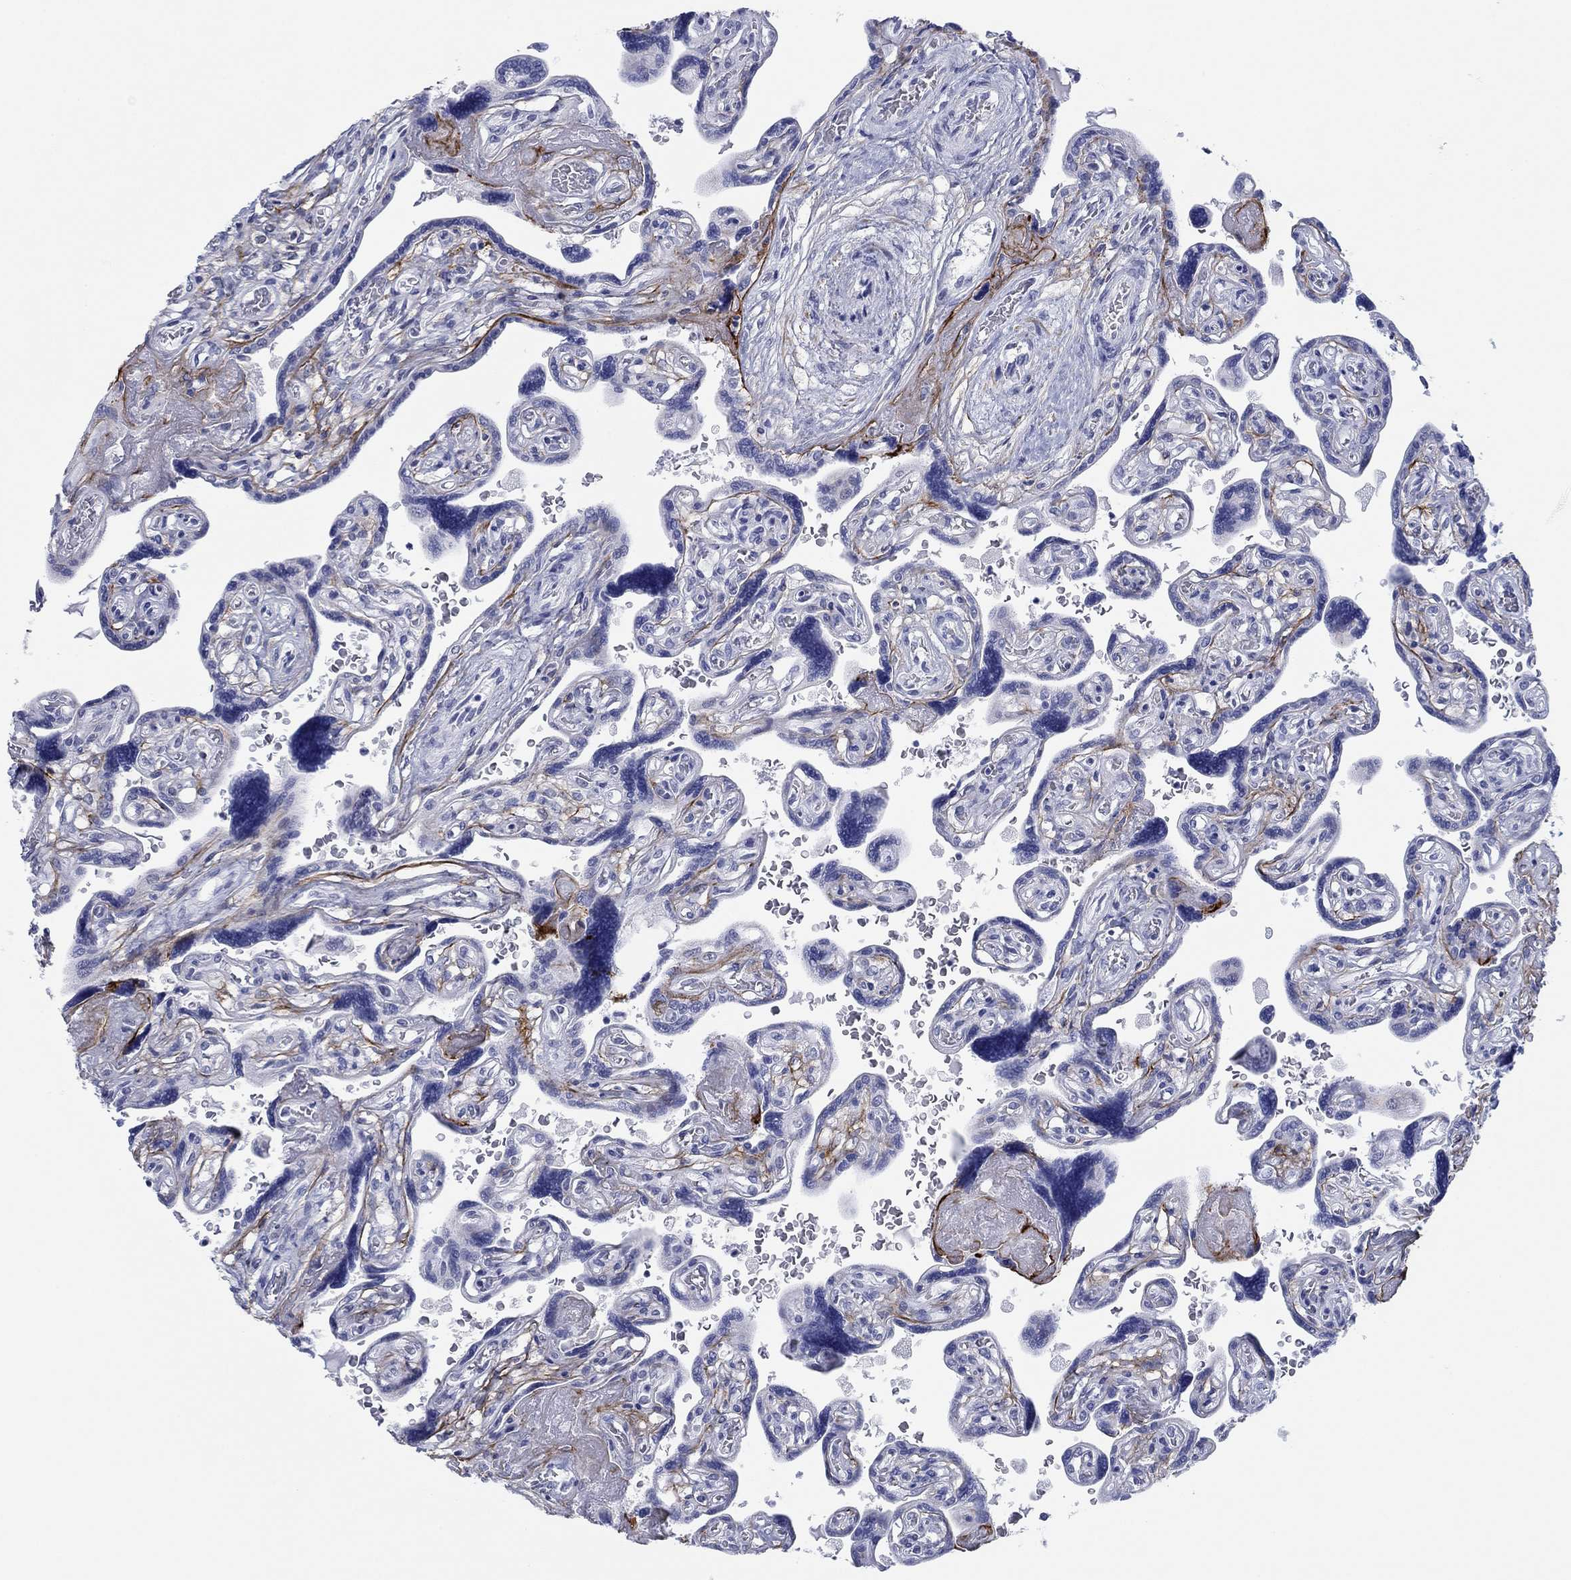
{"staining": {"intensity": "negative", "quantity": "none", "location": "none"}, "tissue": "placenta", "cell_type": "Decidual cells", "image_type": "normal", "snomed": [{"axis": "morphology", "description": "Normal tissue, NOS"}, {"axis": "topography", "description": "Placenta"}], "caption": "A high-resolution photomicrograph shows immunohistochemistry staining of benign placenta, which shows no significant positivity in decidual cells. Brightfield microscopy of immunohistochemistry stained with DAB (brown) and hematoxylin (blue), captured at high magnification.", "gene": "PDYN", "patient": {"sex": "female", "age": 32}}